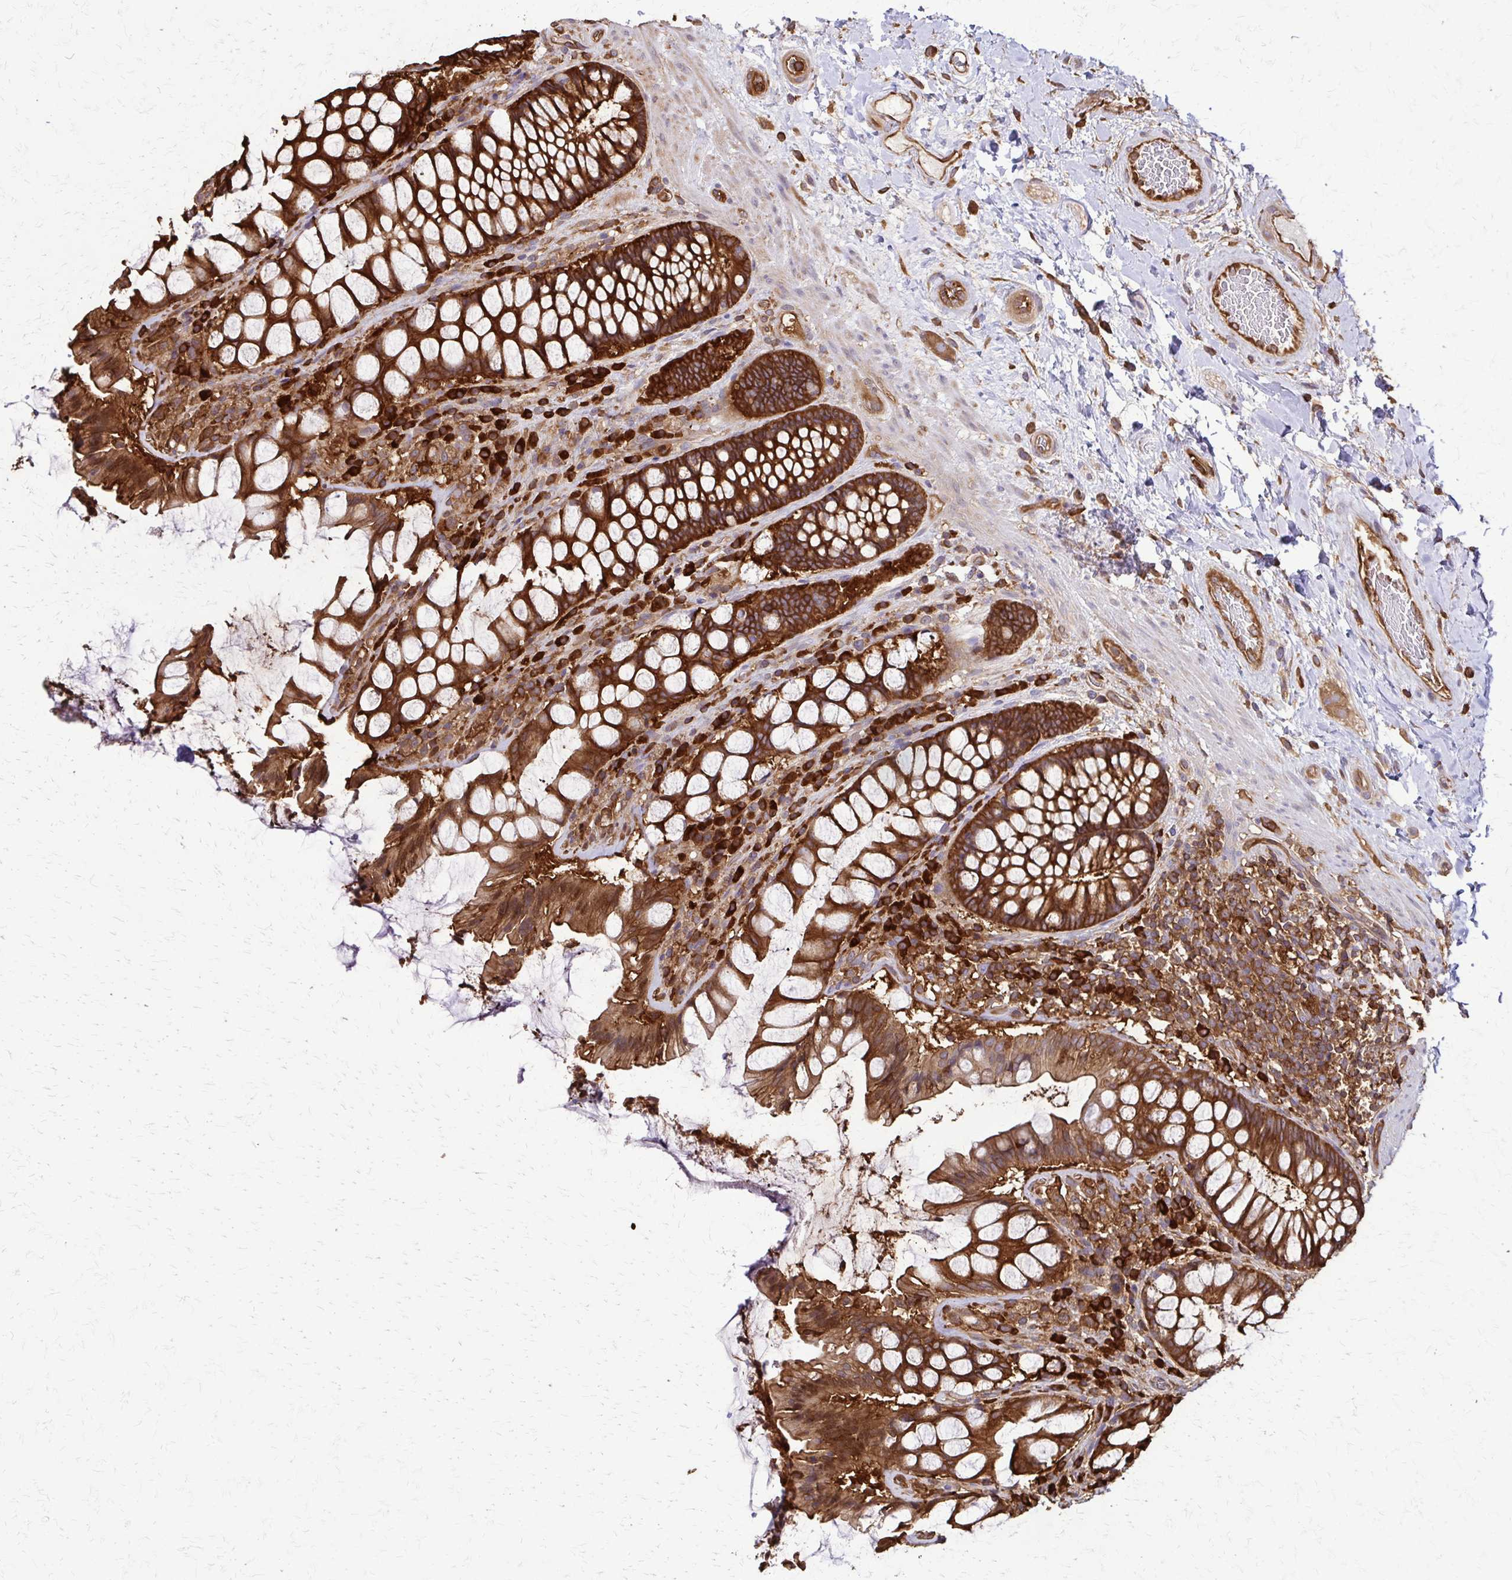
{"staining": {"intensity": "strong", "quantity": ">75%", "location": "cytoplasmic/membranous"}, "tissue": "rectum", "cell_type": "Glandular cells", "image_type": "normal", "snomed": [{"axis": "morphology", "description": "Normal tissue, NOS"}, {"axis": "topography", "description": "Rectum"}], "caption": "A brown stain shows strong cytoplasmic/membranous expression of a protein in glandular cells of normal human rectum. The staining was performed using DAB (3,3'-diaminobenzidine) to visualize the protein expression in brown, while the nuclei were stained in blue with hematoxylin (Magnification: 20x).", "gene": "EEF2", "patient": {"sex": "female", "age": 58}}